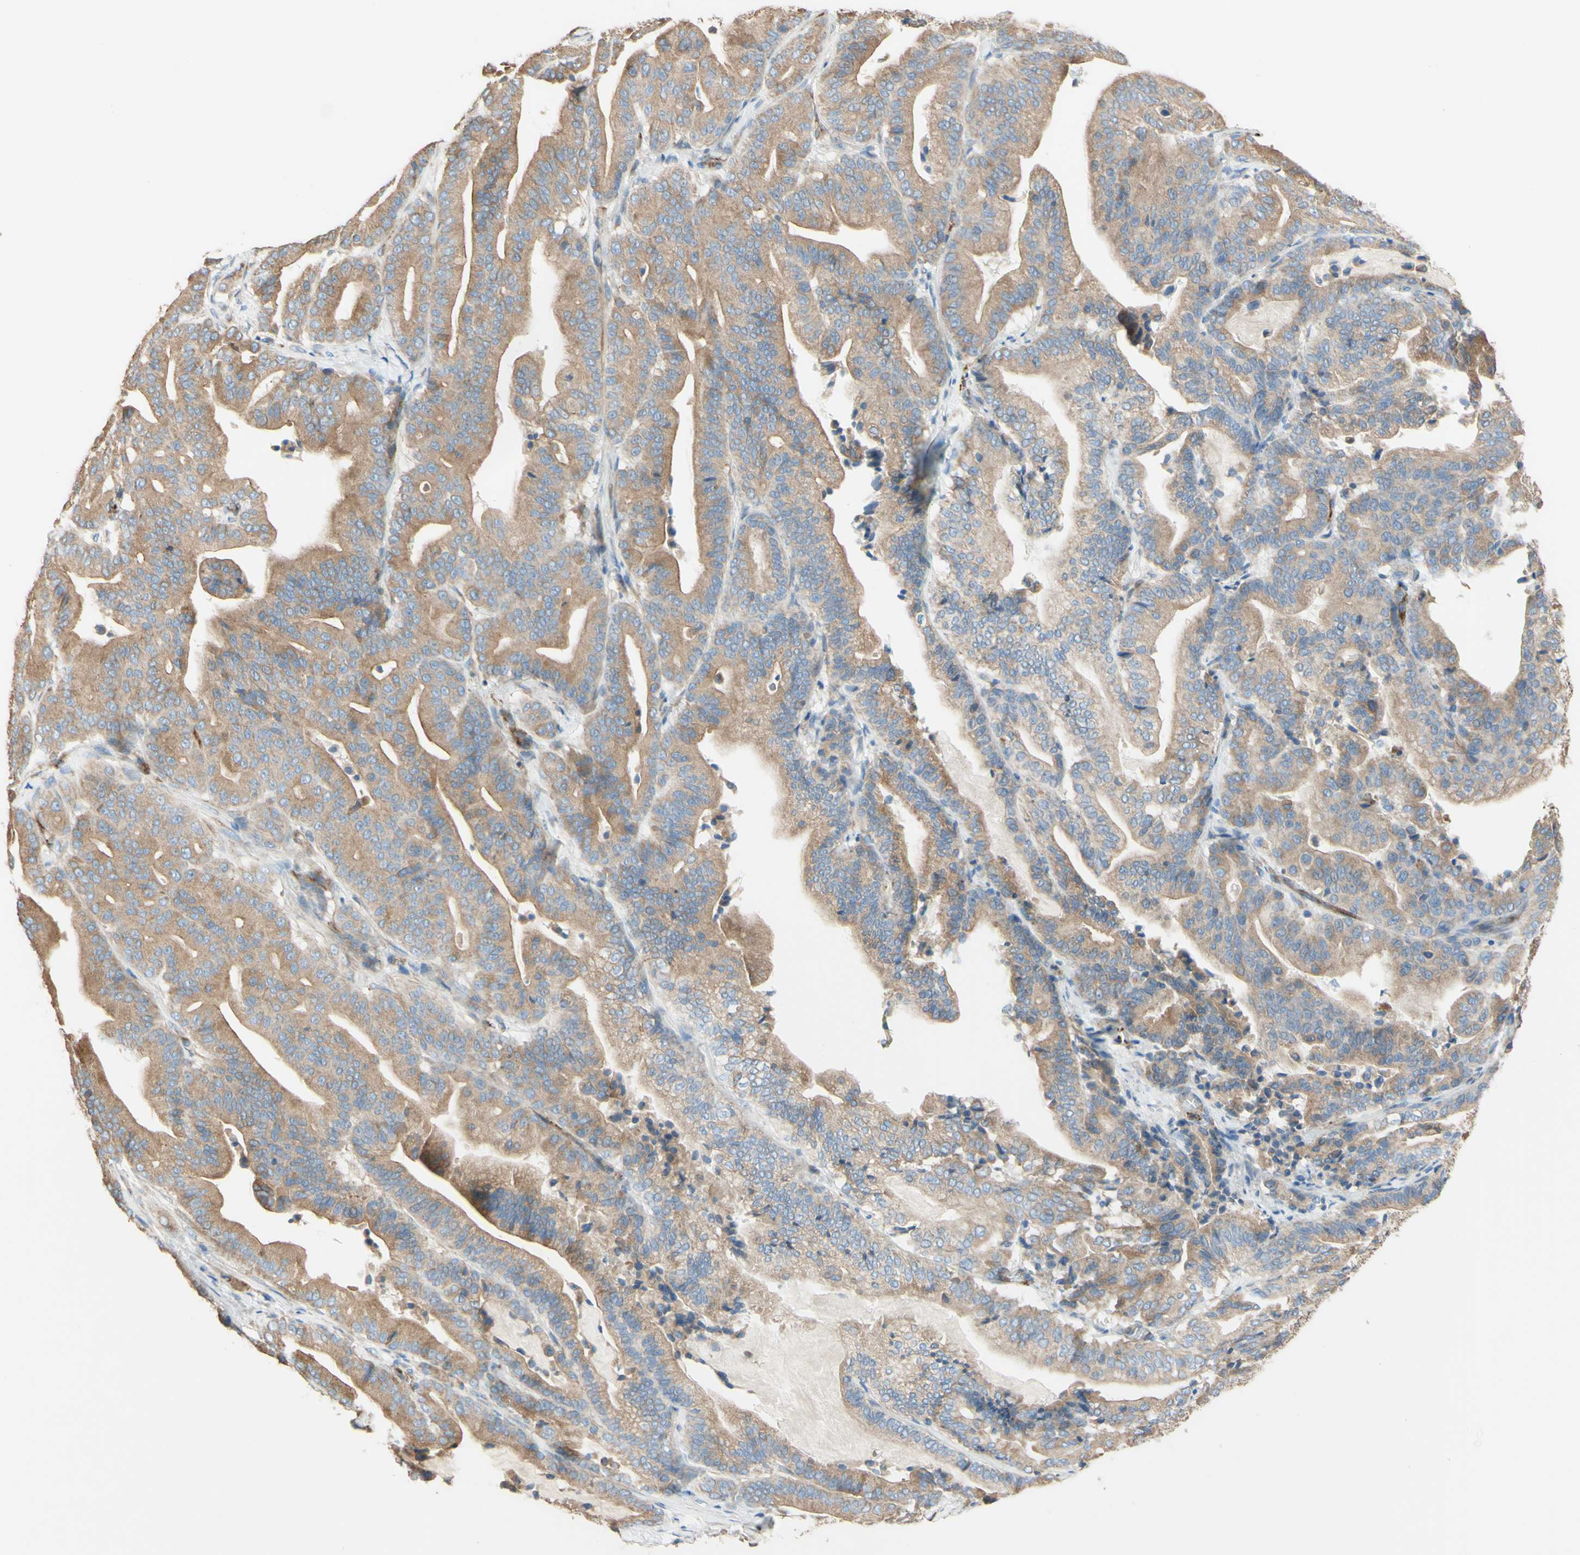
{"staining": {"intensity": "weak", "quantity": ">75%", "location": "cytoplasmic/membranous"}, "tissue": "pancreatic cancer", "cell_type": "Tumor cells", "image_type": "cancer", "snomed": [{"axis": "morphology", "description": "Adenocarcinoma, NOS"}, {"axis": "topography", "description": "Pancreas"}], "caption": "Pancreatic cancer (adenocarcinoma) stained with a brown dye reveals weak cytoplasmic/membranous positive positivity in approximately >75% of tumor cells.", "gene": "ENDOD1", "patient": {"sex": "male", "age": 63}}